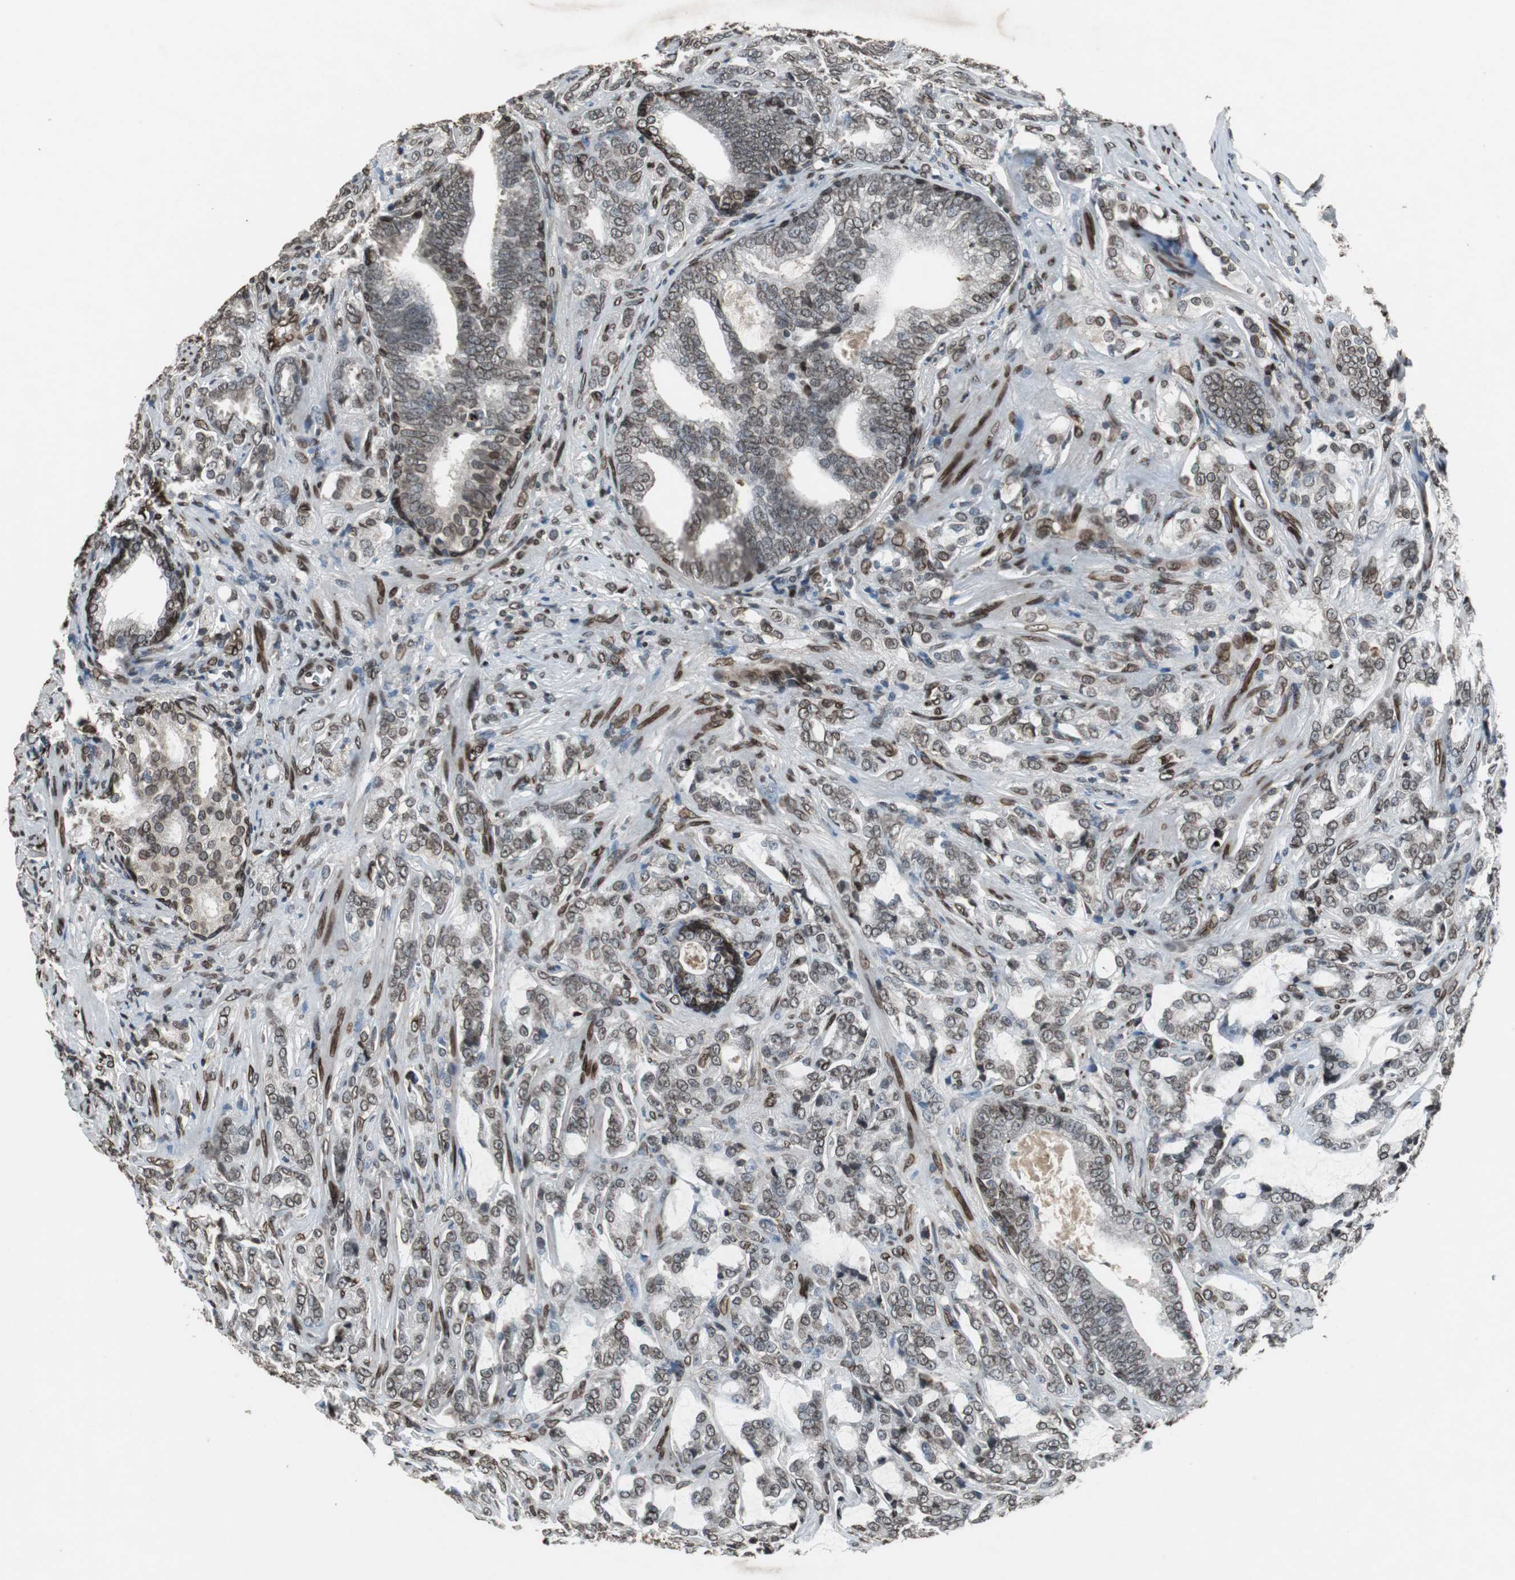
{"staining": {"intensity": "moderate", "quantity": "25%-75%", "location": "cytoplasmic/membranous,nuclear"}, "tissue": "prostate cancer", "cell_type": "Tumor cells", "image_type": "cancer", "snomed": [{"axis": "morphology", "description": "Adenocarcinoma, Low grade"}, {"axis": "topography", "description": "Prostate"}], "caption": "Immunohistochemistry (IHC) photomicrograph of neoplastic tissue: human prostate cancer stained using immunohistochemistry shows medium levels of moderate protein expression localized specifically in the cytoplasmic/membranous and nuclear of tumor cells, appearing as a cytoplasmic/membranous and nuclear brown color.", "gene": "LMNA", "patient": {"sex": "male", "age": 58}}